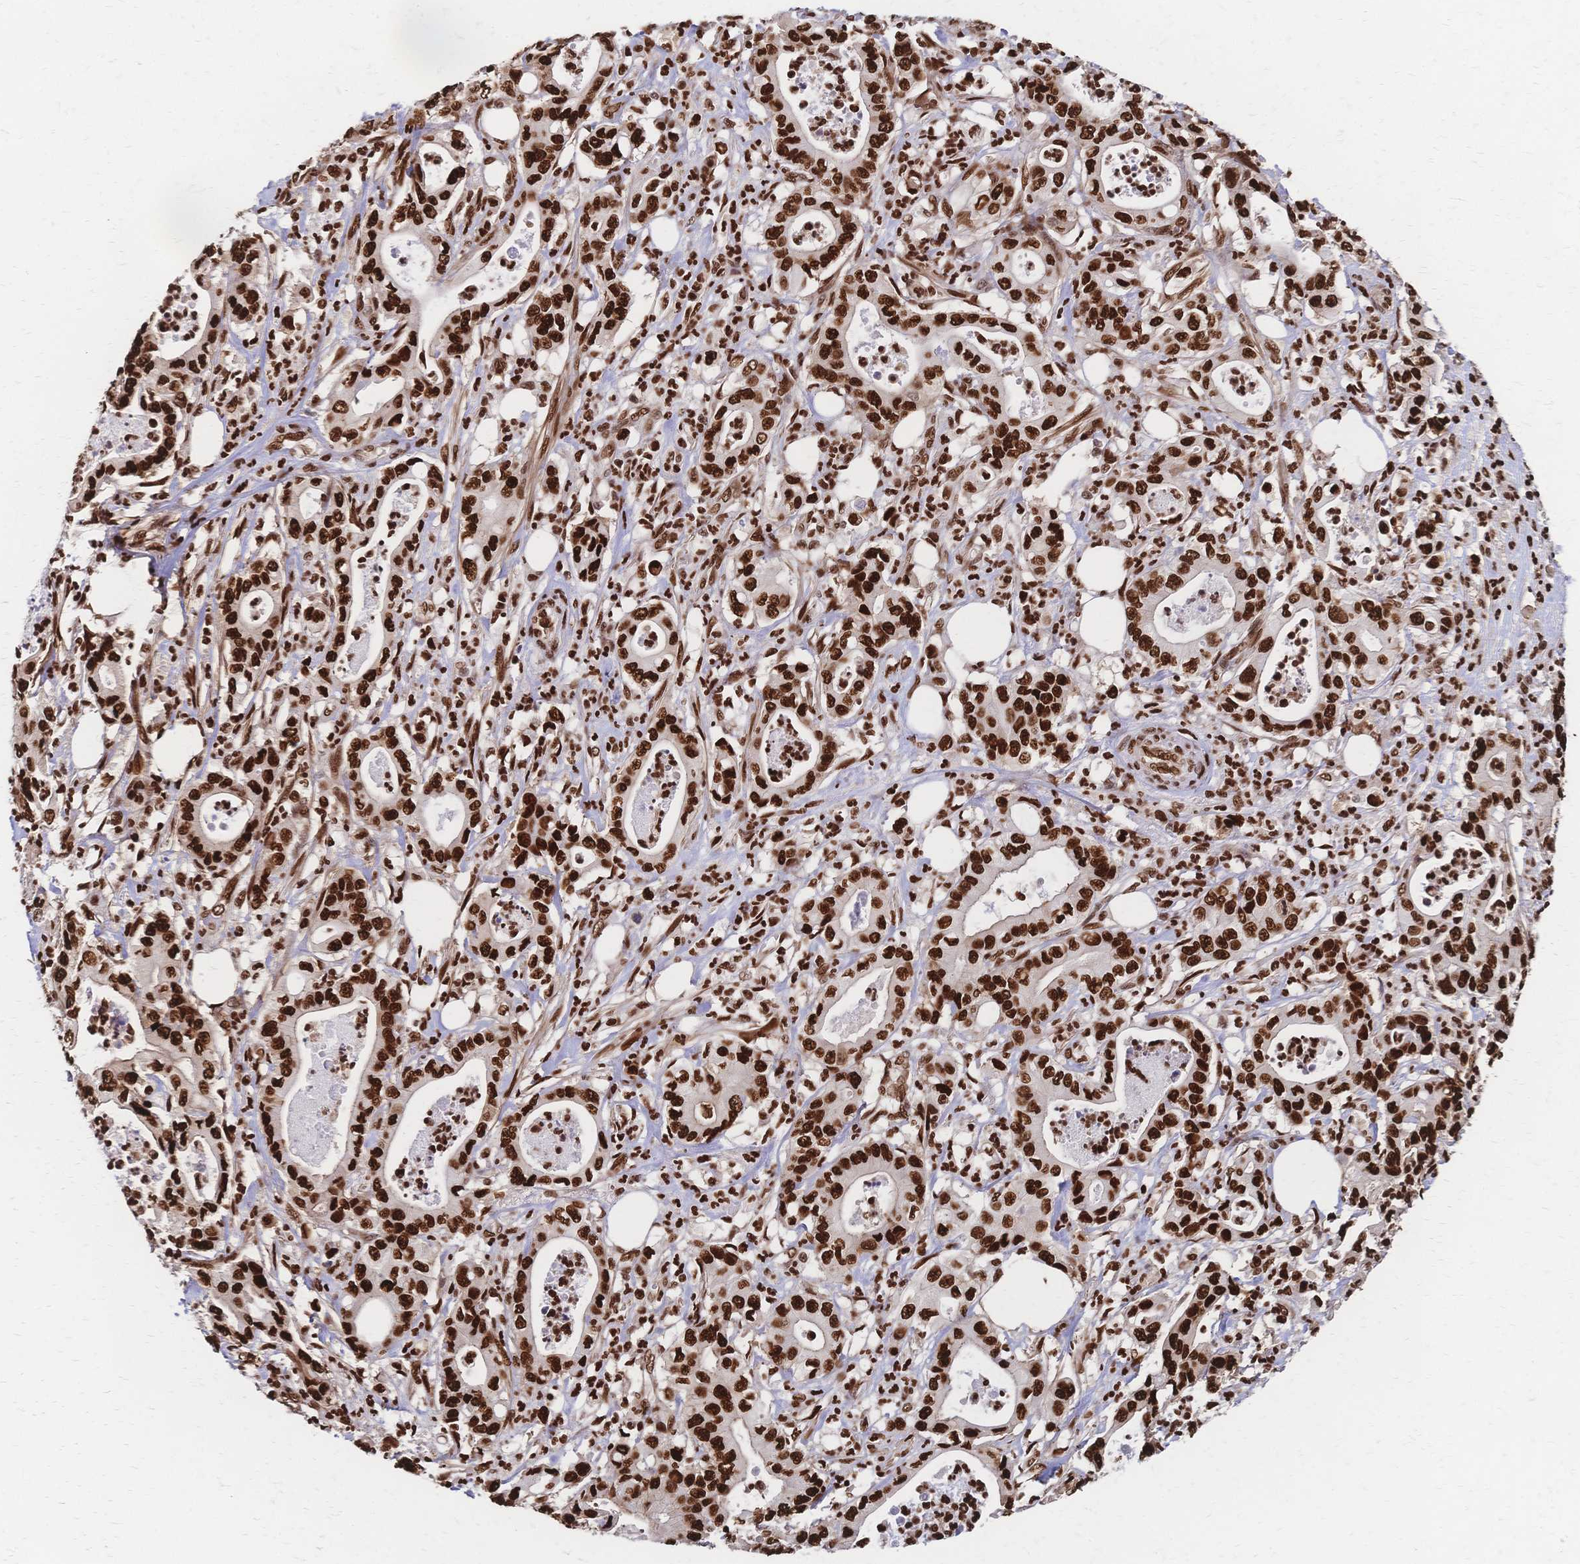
{"staining": {"intensity": "strong", "quantity": ">75%", "location": "nuclear"}, "tissue": "pancreatic cancer", "cell_type": "Tumor cells", "image_type": "cancer", "snomed": [{"axis": "morphology", "description": "Adenocarcinoma, NOS"}, {"axis": "topography", "description": "Pancreas"}], "caption": "Brown immunohistochemical staining in pancreatic cancer displays strong nuclear positivity in about >75% of tumor cells. Immunohistochemistry stains the protein of interest in brown and the nuclei are stained blue.", "gene": "HDGF", "patient": {"sex": "male", "age": 71}}